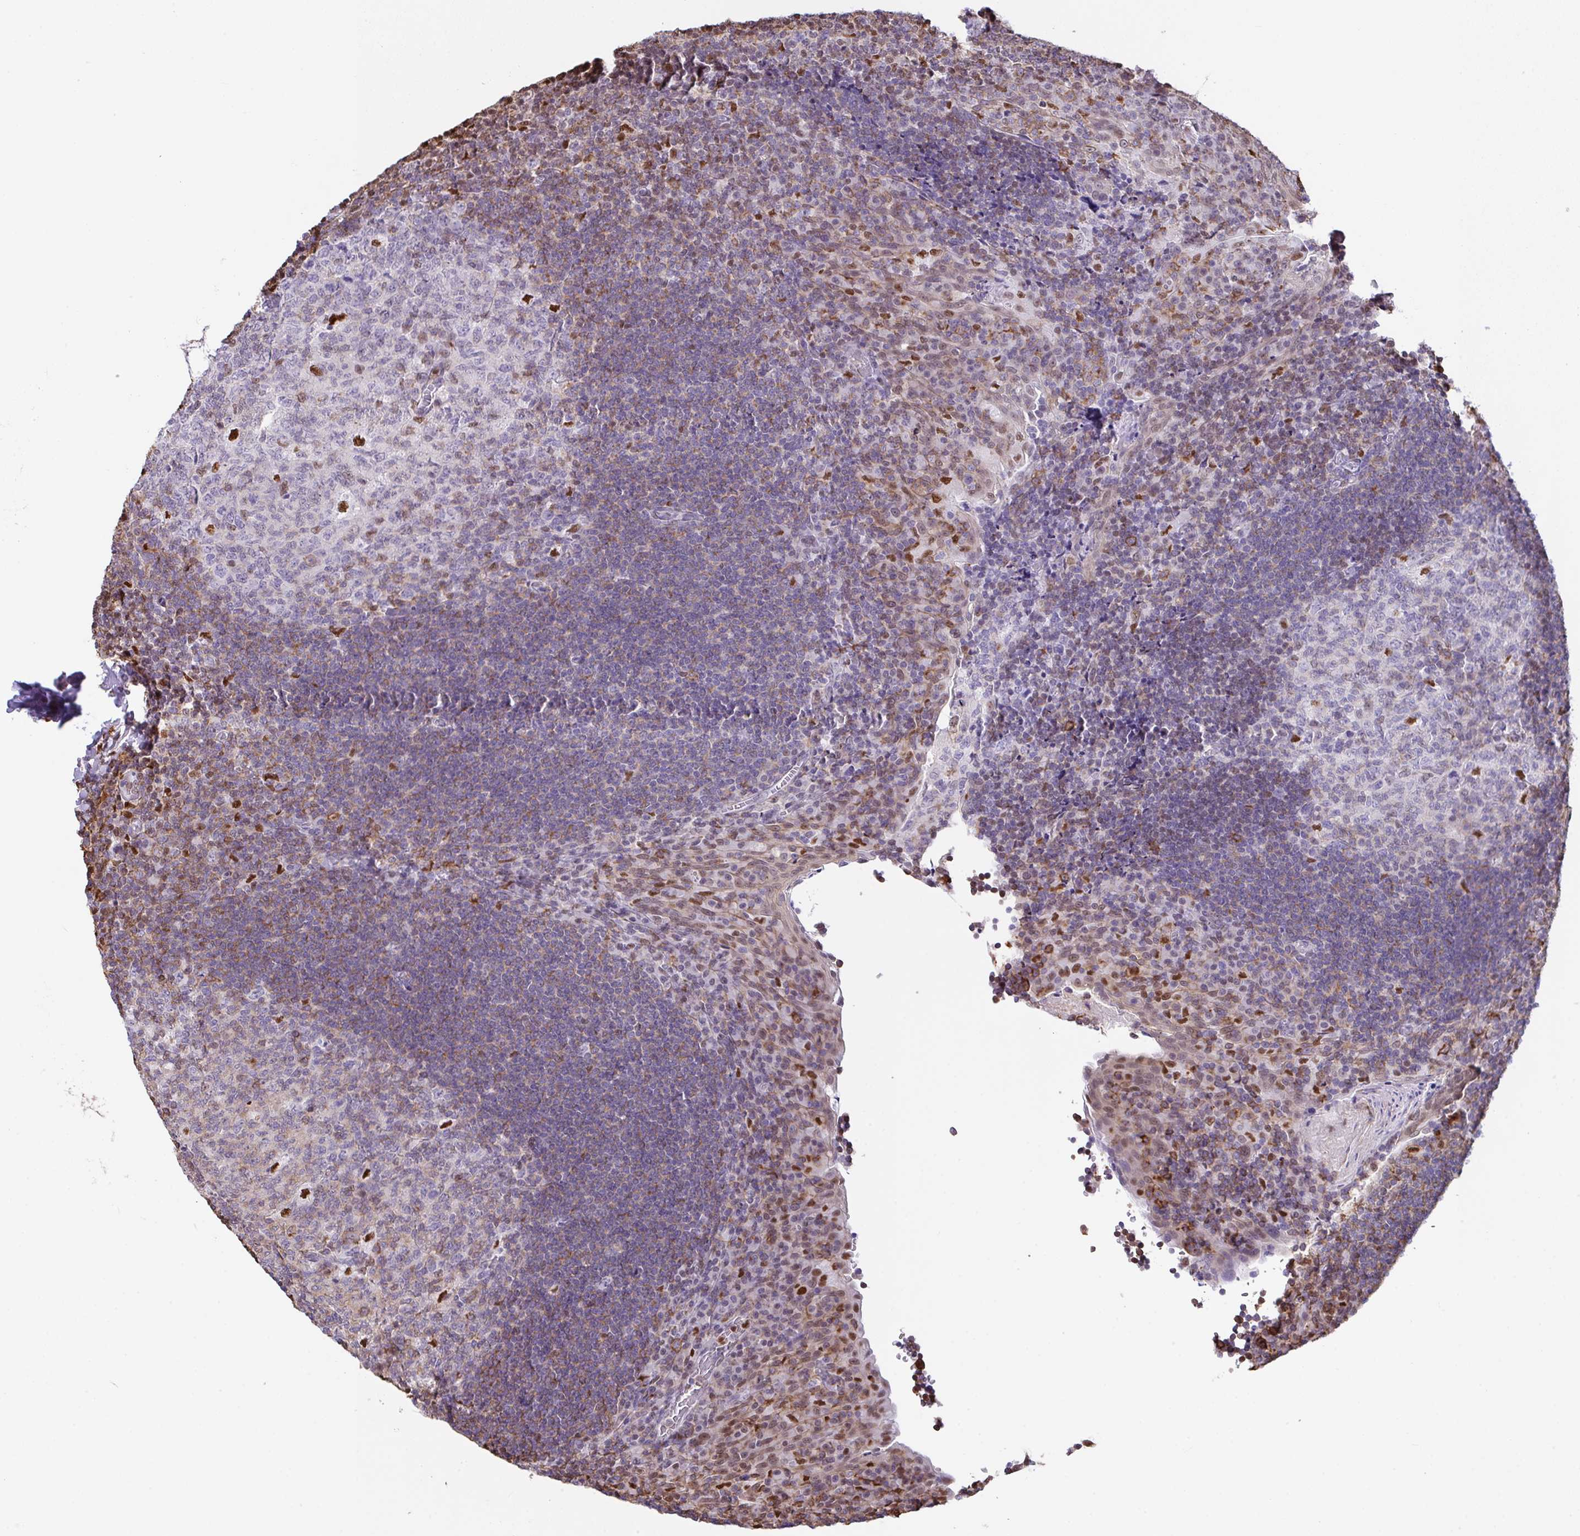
{"staining": {"intensity": "moderate", "quantity": "<25%", "location": "nuclear"}, "tissue": "tonsil", "cell_type": "Germinal center cells", "image_type": "normal", "snomed": [{"axis": "morphology", "description": "Normal tissue, NOS"}, {"axis": "topography", "description": "Tonsil"}], "caption": "This photomicrograph reveals immunohistochemistry (IHC) staining of benign tonsil, with low moderate nuclear expression in approximately <25% of germinal center cells.", "gene": "BTBD10", "patient": {"sex": "male", "age": 17}}